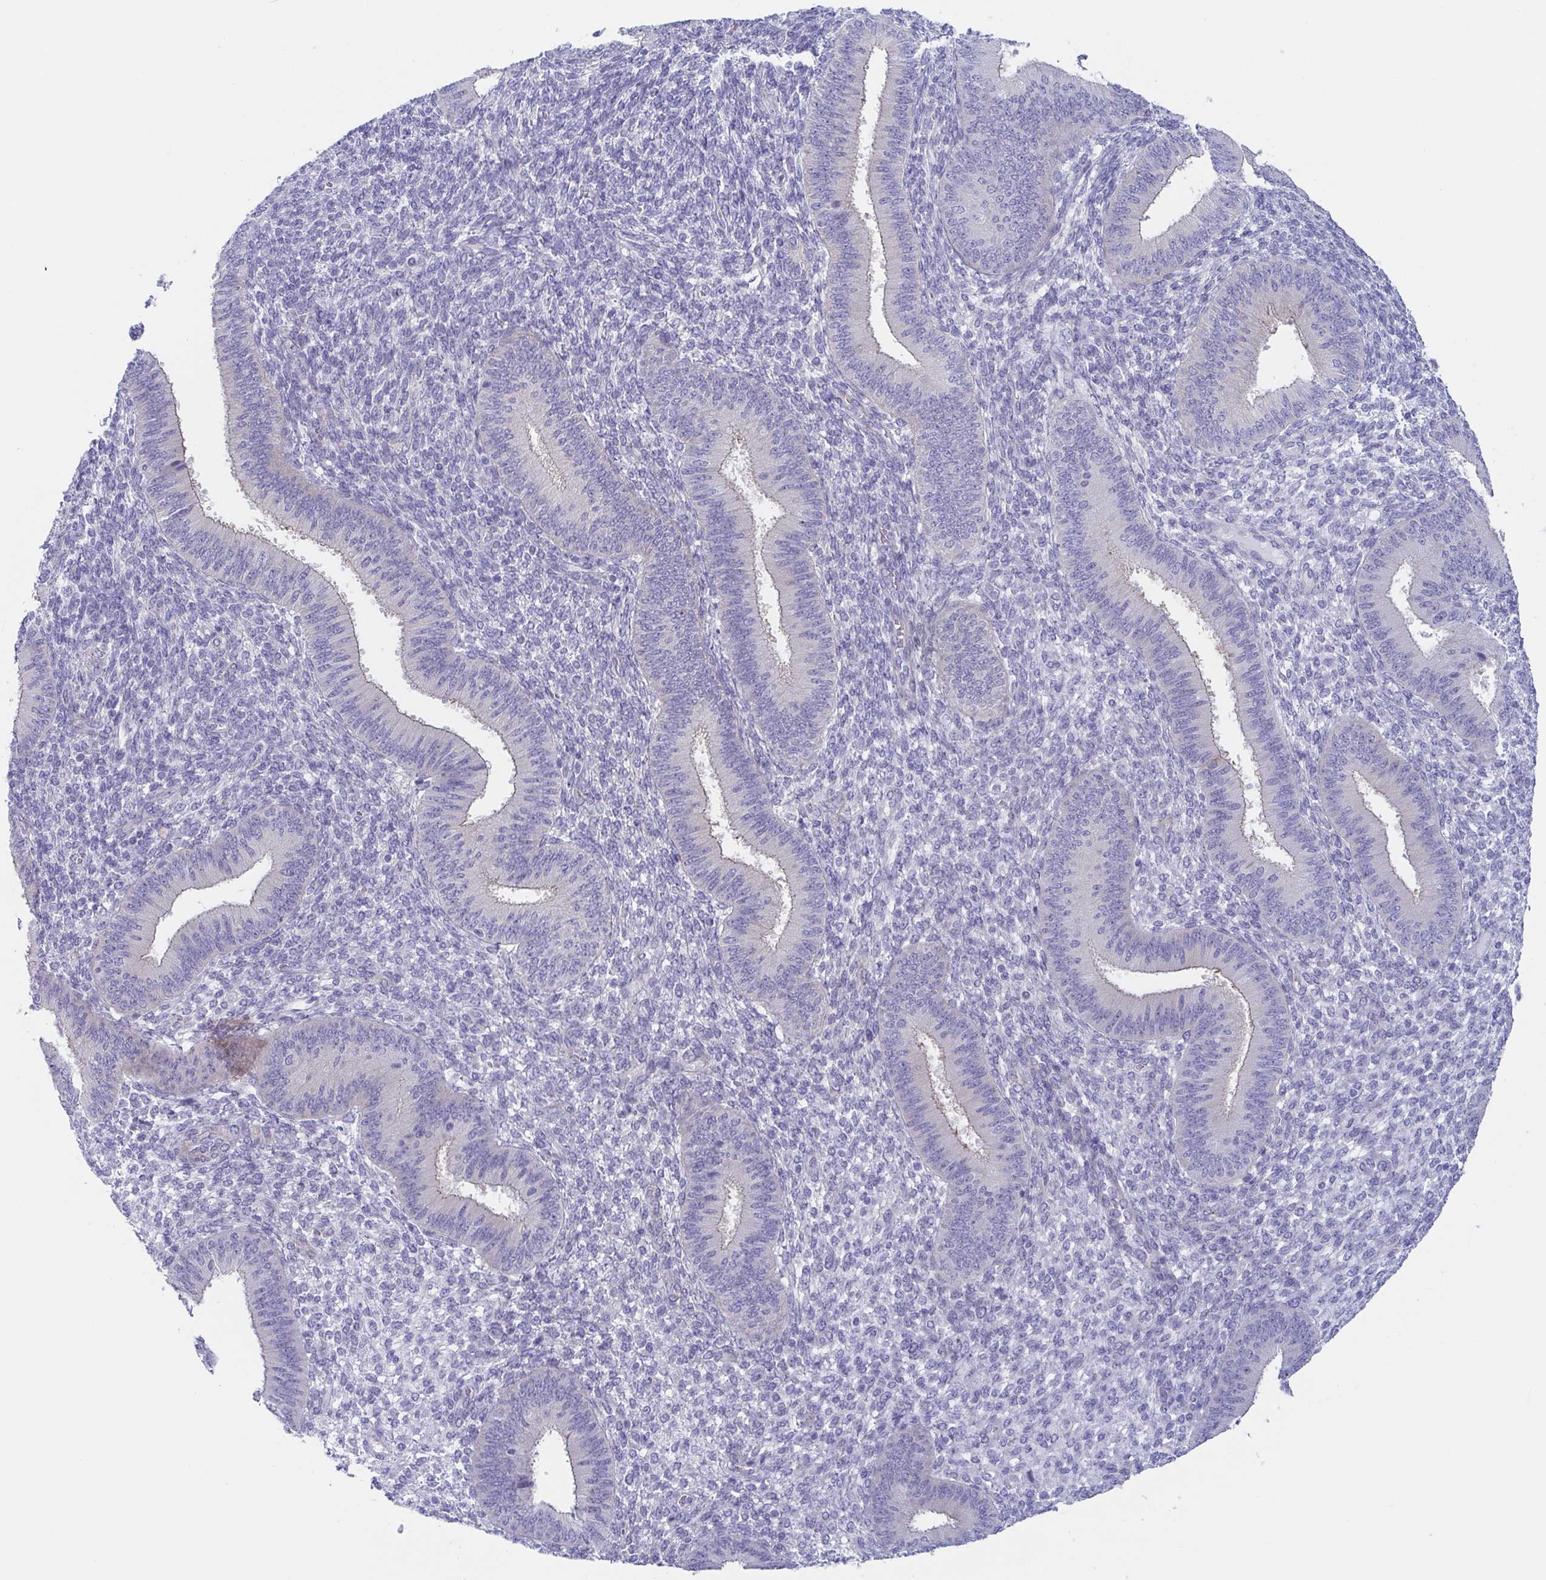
{"staining": {"intensity": "negative", "quantity": "none", "location": "none"}, "tissue": "endometrium", "cell_type": "Cells in endometrial stroma", "image_type": "normal", "snomed": [{"axis": "morphology", "description": "Normal tissue, NOS"}, {"axis": "topography", "description": "Endometrium"}], "caption": "Cells in endometrial stroma are negative for brown protein staining in benign endometrium. (Stains: DAB immunohistochemistry (IHC) with hematoxylin counter stain, Microscopy: brightfield microscopy at high magnification).", "gene": "DYNC1I1", "patient": {"sex": "female", "age": 39}}